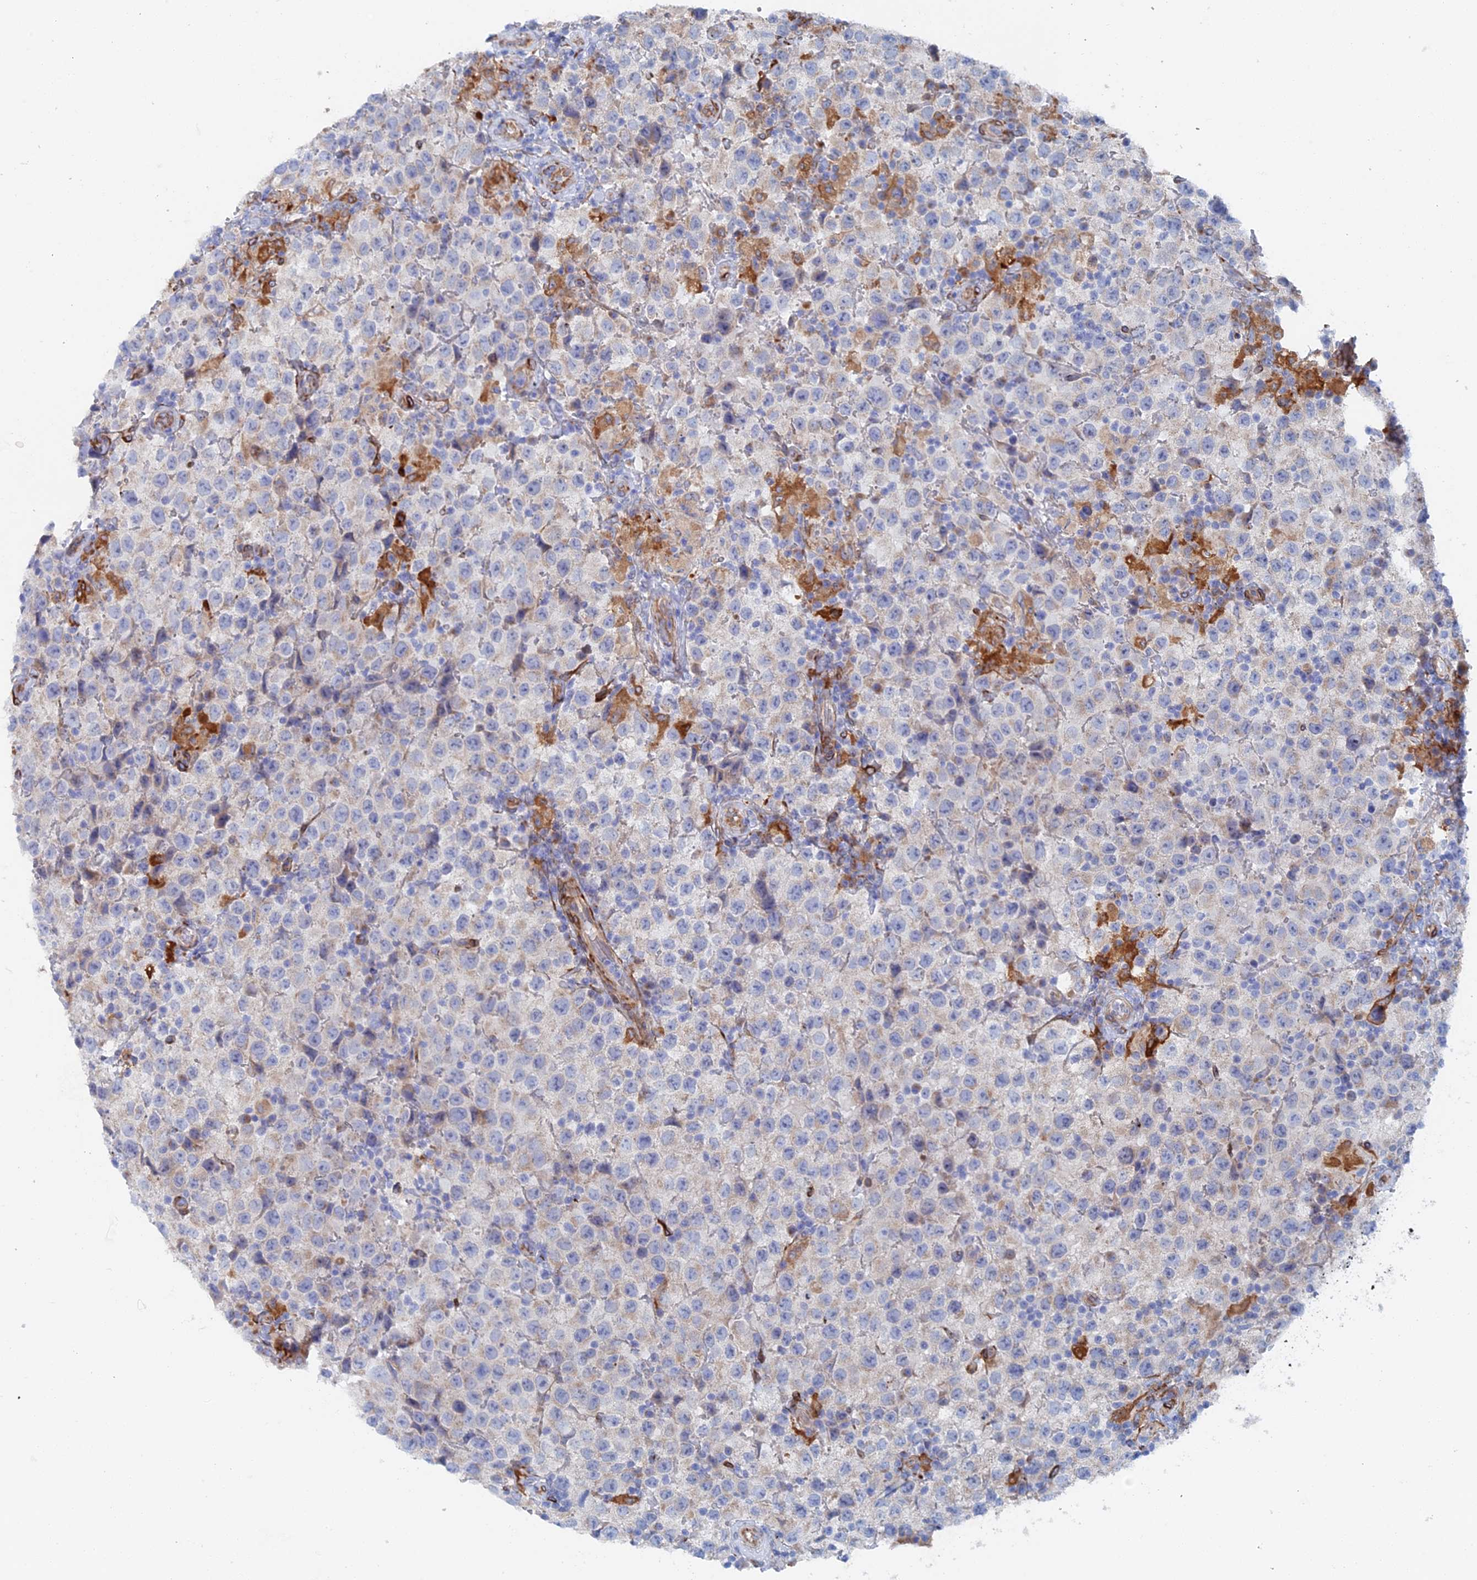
{"staining": {"intensity": "negative", "quantity": "none", "location": "none"}, "tissue": "testis cancer", "cell_type": "Tumor cells", "image_type": "cancer", "snomed": [{"axis": "morphology", "description": "Seminoma, NOS"}, {"axis": "morphology", "description": "Carcinoma, Embryonal, NOS"}, {"axis": "topography", "description": "Testis"}], "caption": "The histopathology image demonstrates no staining of tumor cells in embryonal carcinoma (testis).", "gene": "COG7", "patient": {"sex": "male", "age": 41}}